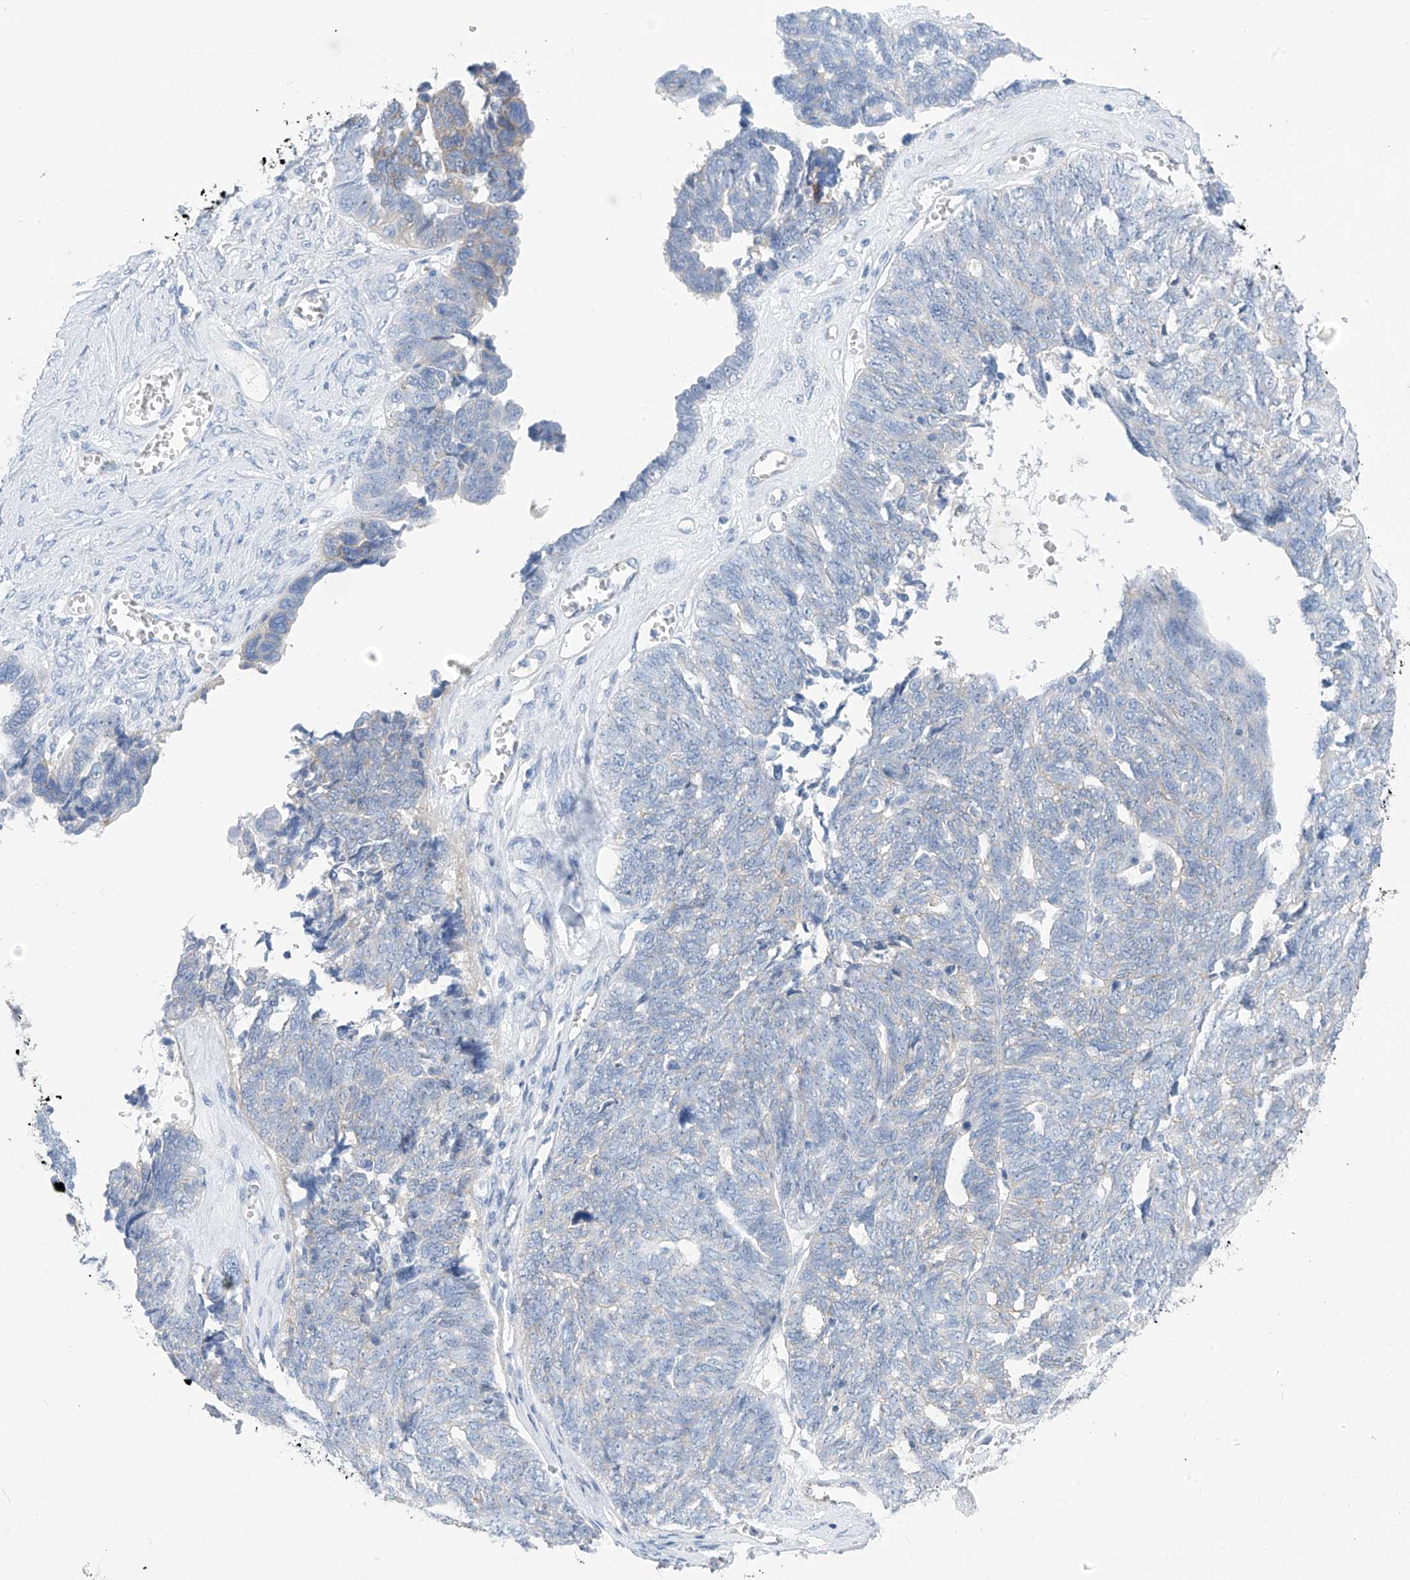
{"staining": {"intensity": "weak", "quantity": "<25%", "location": "cytoplasmic/membranous"}, "tissue": "ovarian cancer", "cell_type": "Tumor cells", "image_type": "cancer", "snomed": [{"axis": "morphology", "description": "Cystadenocarcinoma, serous, NOS"}, {"axis": "topography", "description": "Ovary"}], "caption": "High magnification brightfield microscopy of ovarian cancer (serous cystadenocarcinoma) stained with DAB (3,3'-diaminobenzidine) (brown) and counterstained with hematoxylin (blue): tumor cells show no significant expression. The staining is performed using DAB brown chromogen with nuclei counter-stained in using hematoxylin.", "gene": "ITGA9", "patient": {"sex": "female", "age": 79}}